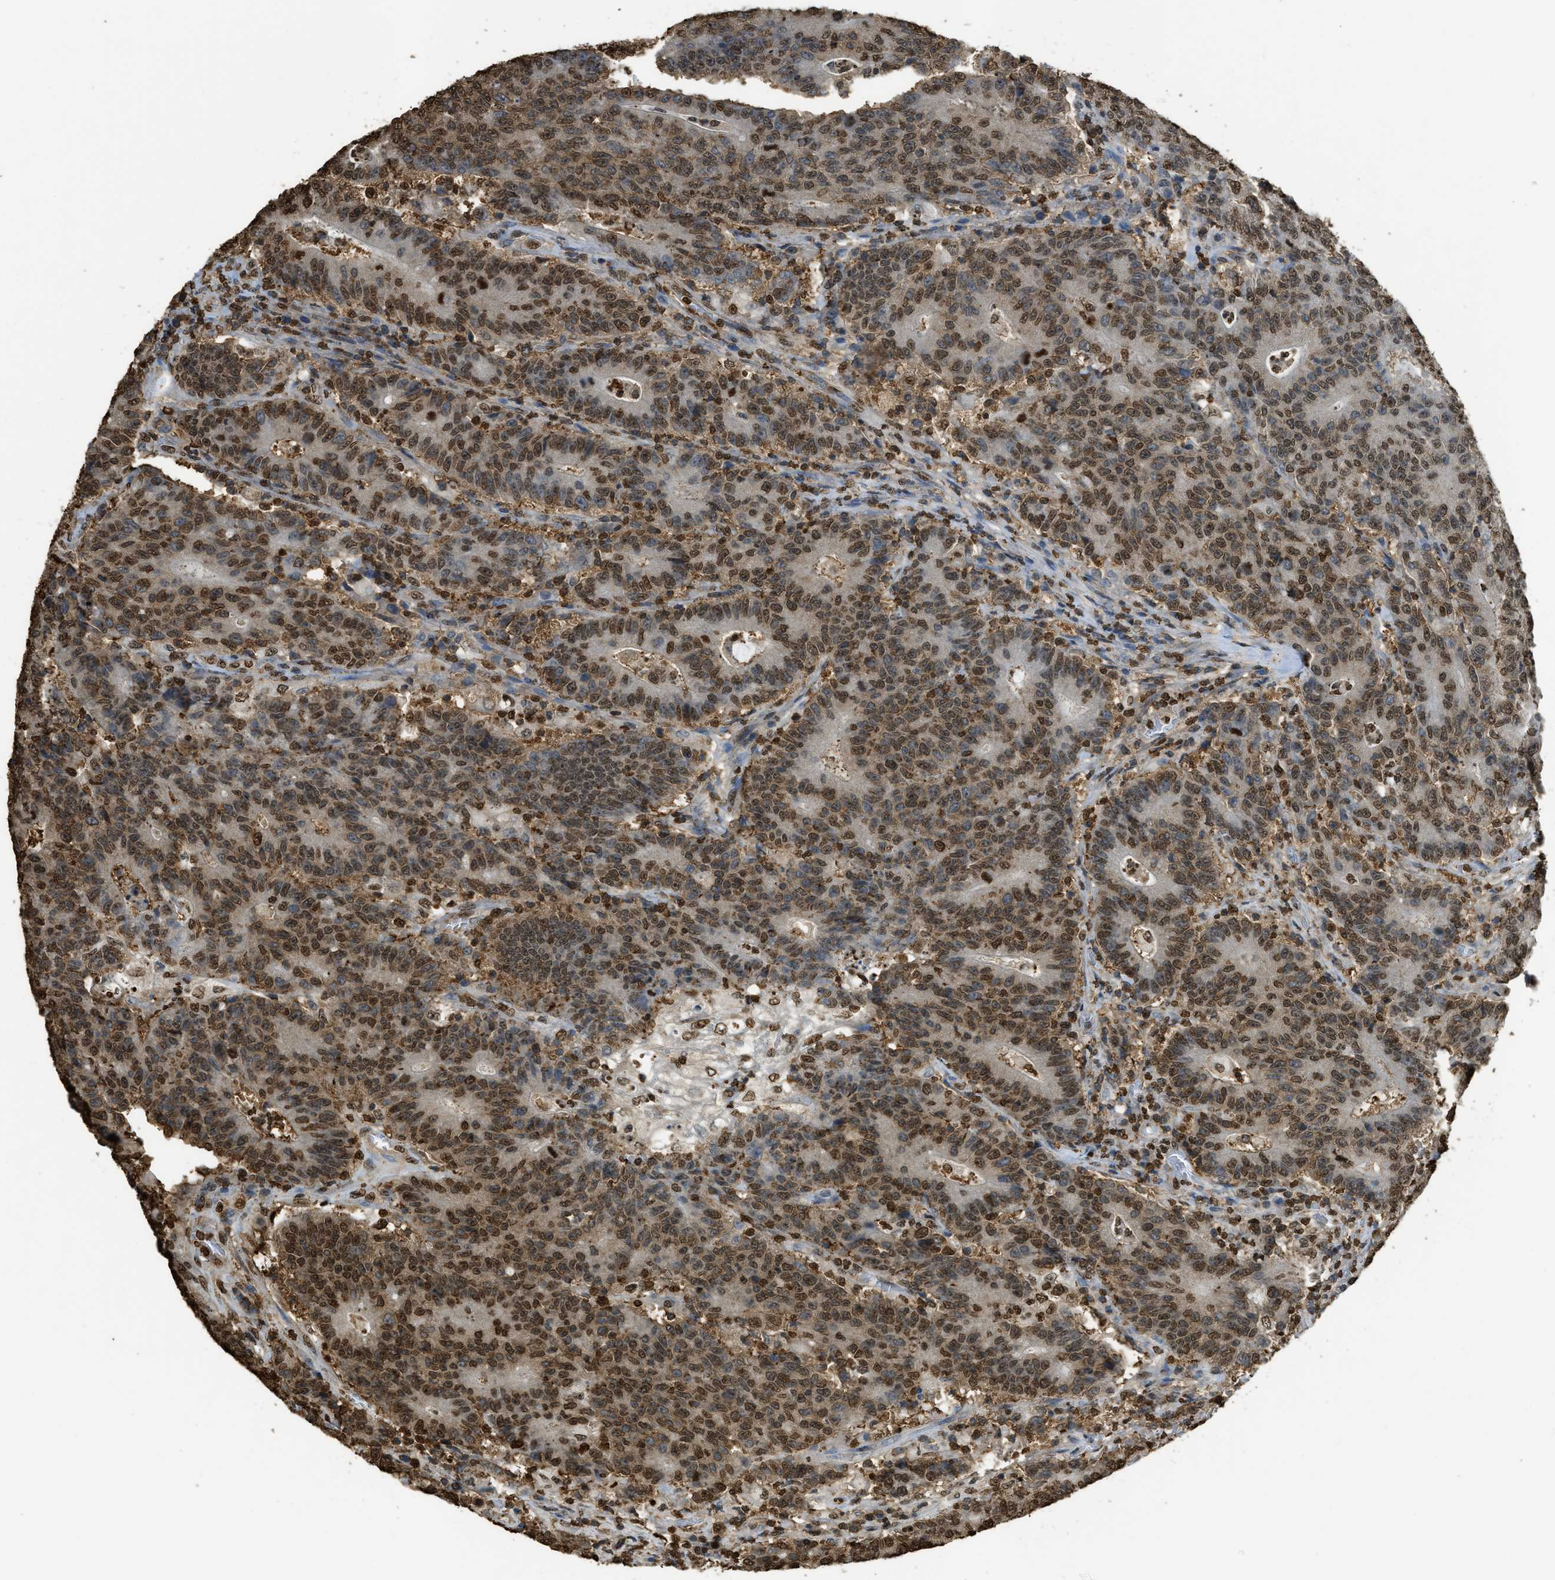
{"staining": {"intensity": "strong", "quantity": "25%-75%", "location": "nuclear"}, "tissue": "colorectal cancer", "cell_type": "Tumor cells", "image_type": "cancer", "snomed": [{"axis": "morphology", "description": "Normal tissue, NOS"}, {"axis": "morphology", "description": "Adenocarcinoma, NOS"}, {"axis": "topography", "description": "Colon"}], "caption": "Protein staining by immunohistochemistry demonstrates strong nuclear positivity in about 25%-75% of tumor cells in adenocarcinoma (colorectal).", "gene": "NR5A2", "patient": {"sex": "female", "age": 75}}